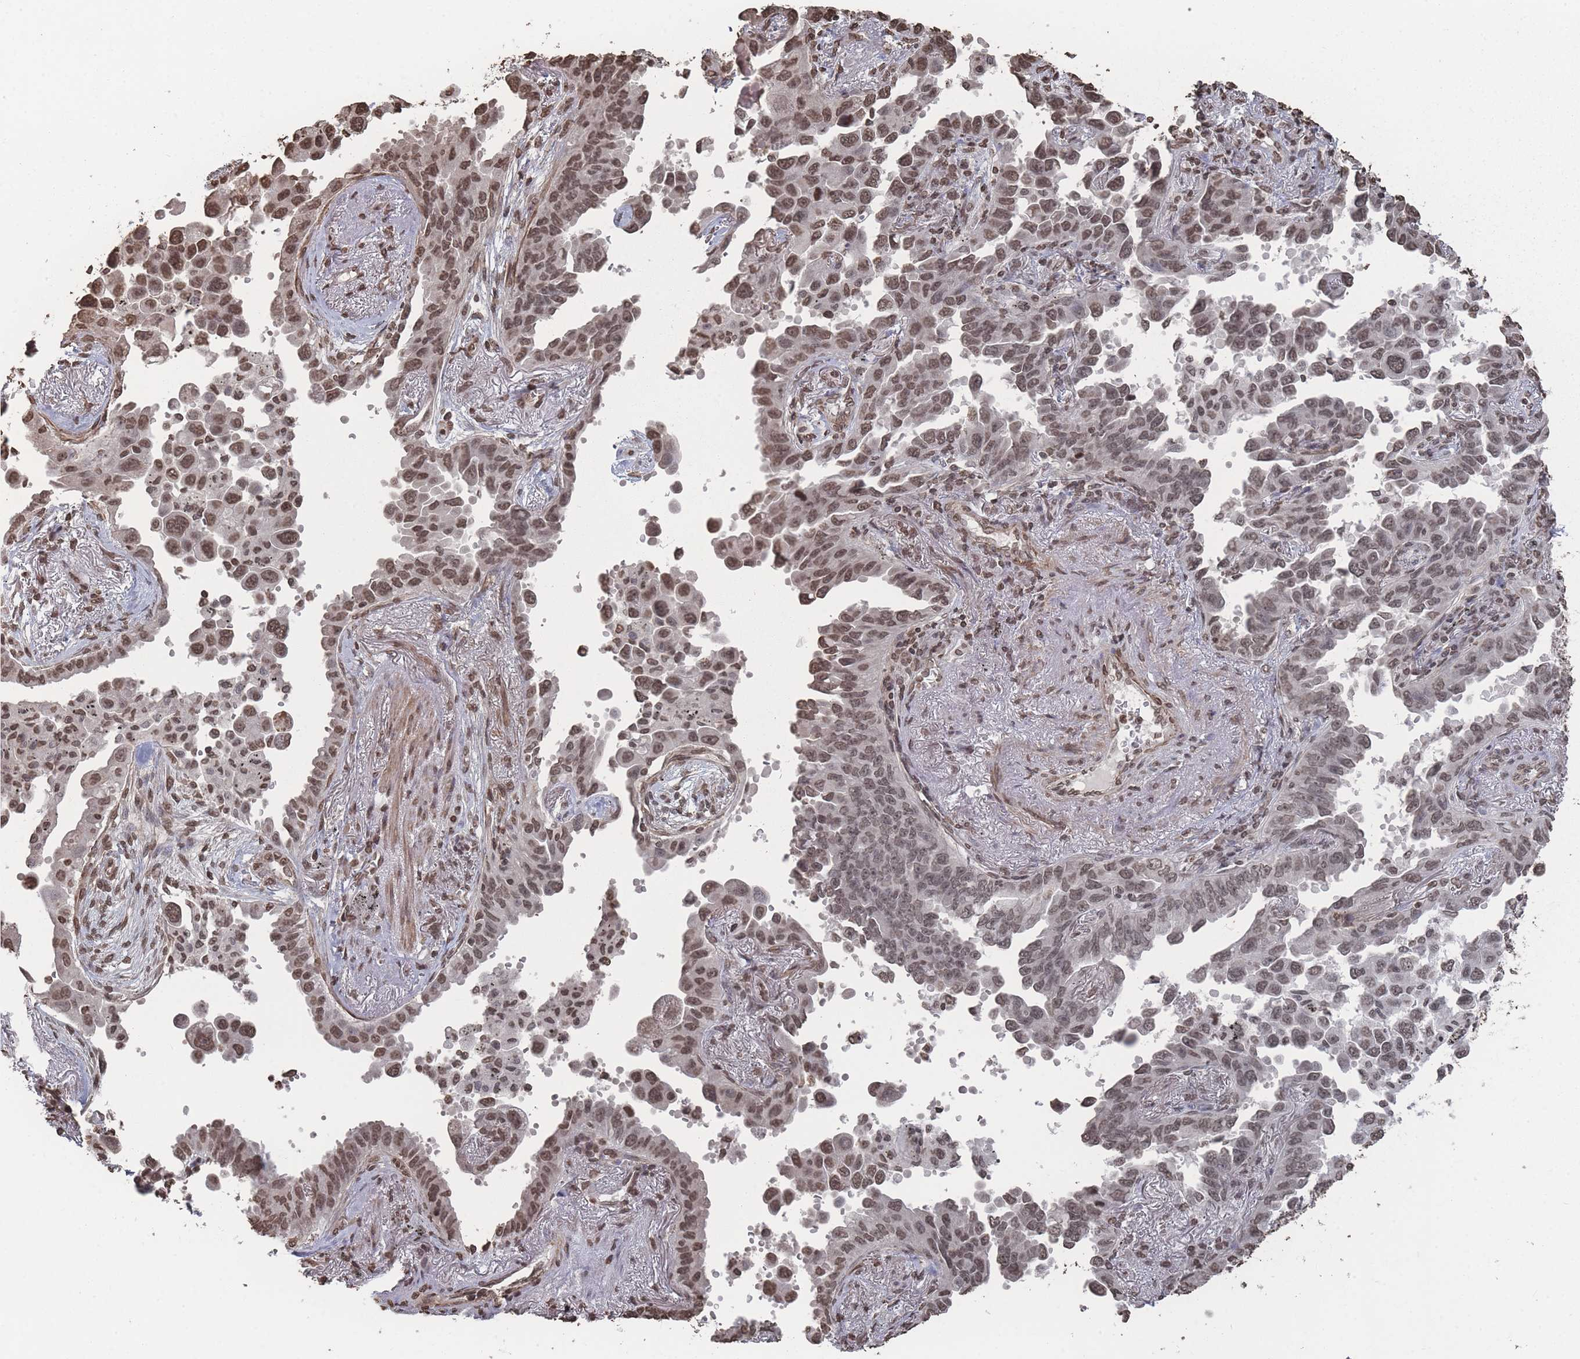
{"staining": {"intensity": "moderate", "quantity": "25%-75%", "location": "nuclear"}, "tissue": "lung cancer", "cell_type": "Tumor cells", "image_type": "cancer", "snomed": [{"axis": "morphology", "description": "Adenocarcinoma, NOS"}, {"axis": "topography", "description": "Lung"}], "caption": "Protein staining by immunohistochemistry (IHC) displays moderate nuclear expression in approximately 25%-75% of tumor cells in lung cancer (adenocarcinoma). (DAB (3,3'-diaminobenzidine) IHC, brown staining for protein, blue staining for nuclei).", "gene": "PLEKHG5", "patient": {"sex": "male", "age": 67}}